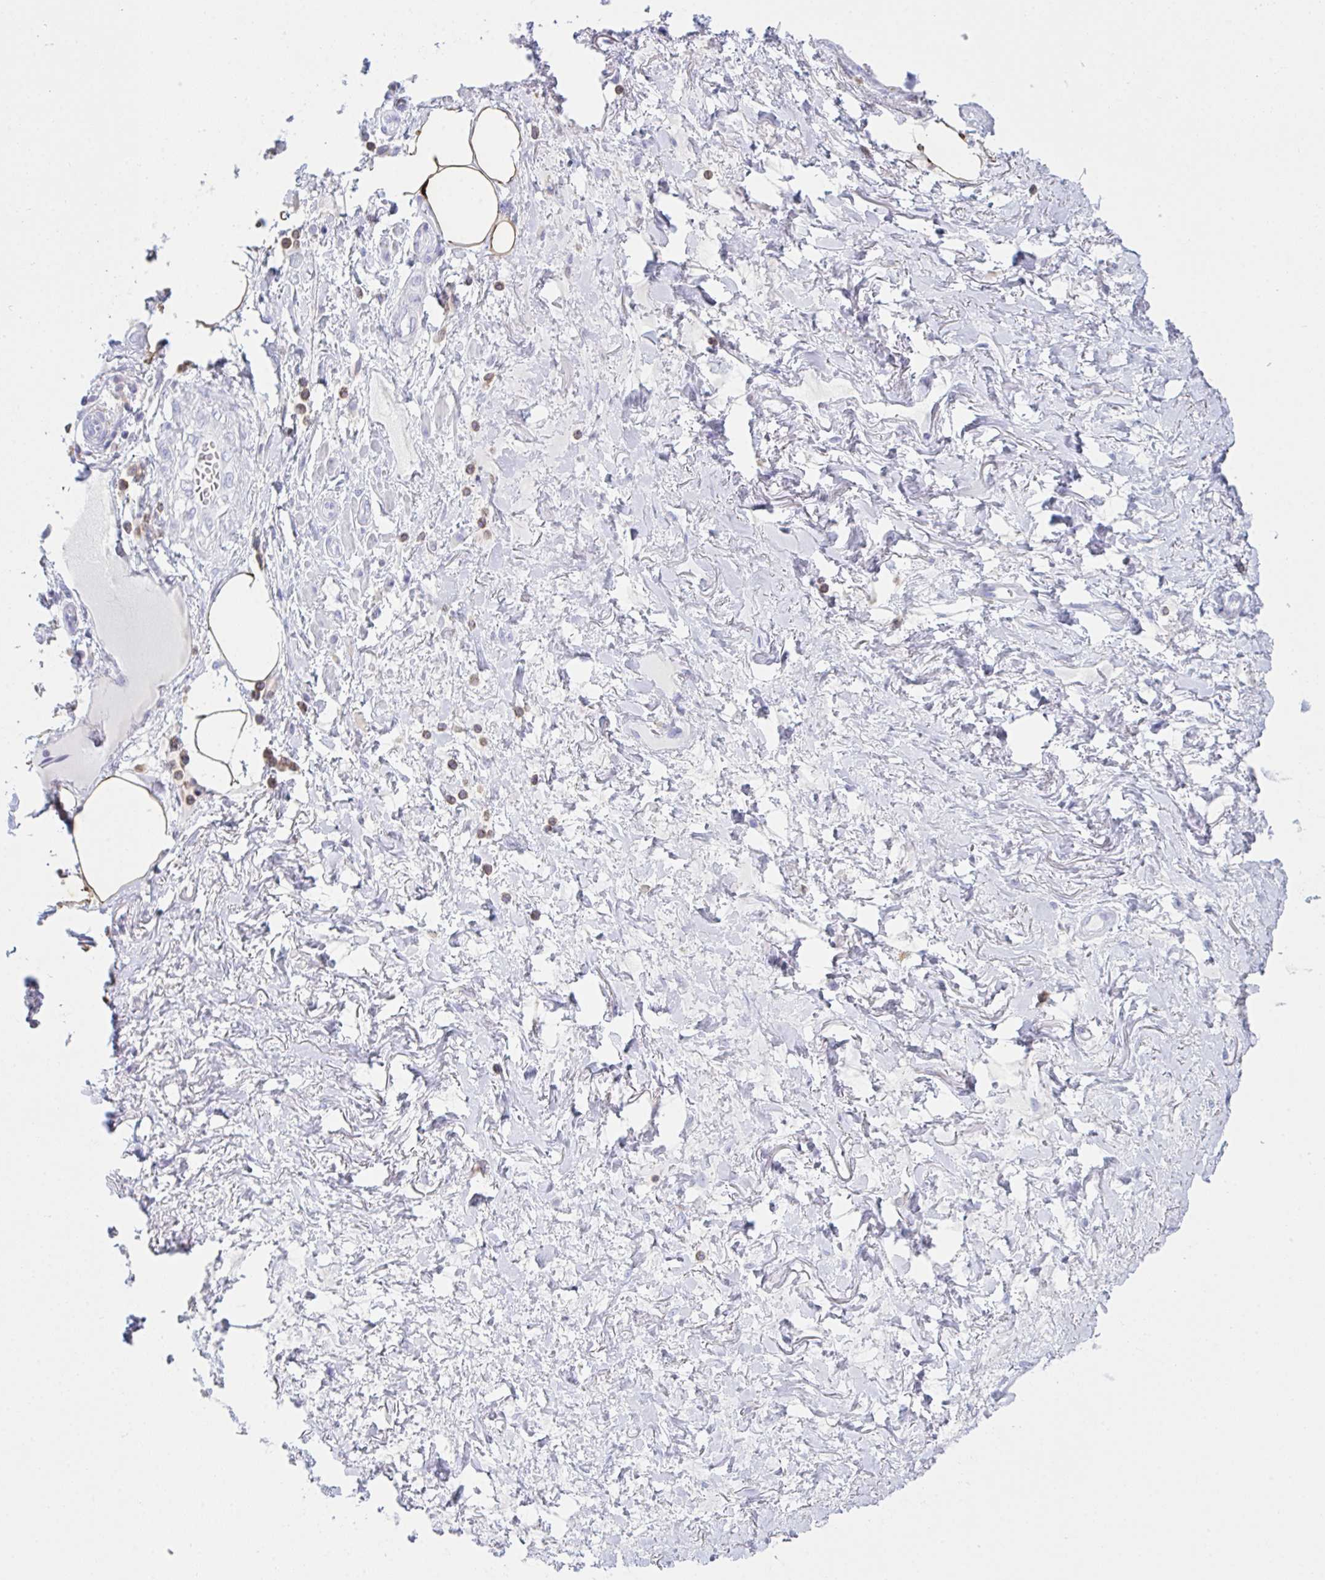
{"staining": {"intensity": "moderate", "quantity": "<25%", "location": "cytoplasmic/membranous"}, "tissue": "adipose tissue", "cell_type": "Adipocytes", "image_type": "normal", "snomed": [{"axis": "morphology", "description": "Normal tissue, NOS"}, {"axis": "topography", "description": "Vagina"}, {"axis": "topography", "description": "Peripheral nerve tissue"}], "caption": "A low amount of moderate cytoplasmic/membranous expression is appreciated in about <25% of adipocytes in normal adipose tissue. (Stains: DAB in brown, nuclei in blue, Microscopy: brightfield microscopy at high magnification).", "gene": "MYO1F", "patient": {"sex": "female", "age": 71}}